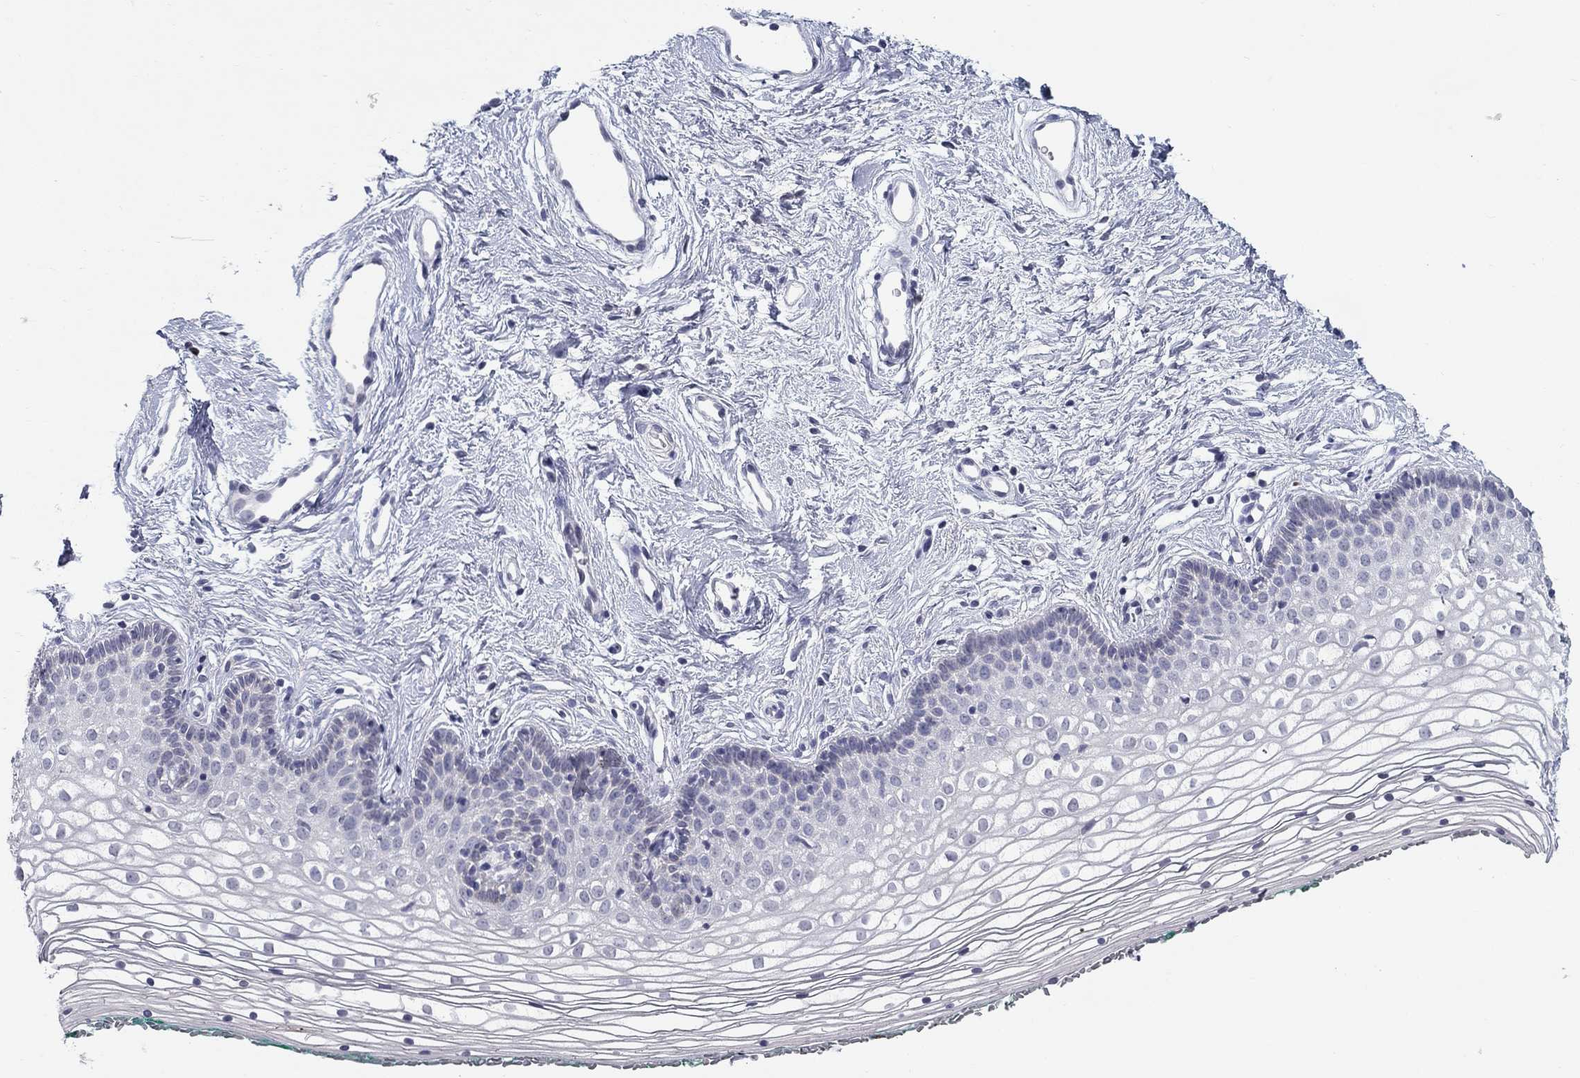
{"staining": {"intensity": "negative", "quantity": "none", "location": "none"}, "tissue": "vagina", "cell_type": "Squamous epithelial cells", "image_type": "normal", "snomed": [{"axis": "morphology", "description": "Normal tissue, NOS"}, {"axis": "topography", "description": "Vagina"}], "caption": "Normal vagina was stained to show a protein in brown. There is no significant positivity in squamous epithelial cells. The staining was performed using DAB to visualize the protein expression in brown, while the nuclei were stained in blue with hematoxylin (Magnification: 20x).", "gene": "NTRK2", "patient": {"sex": "female", "age": 36}}